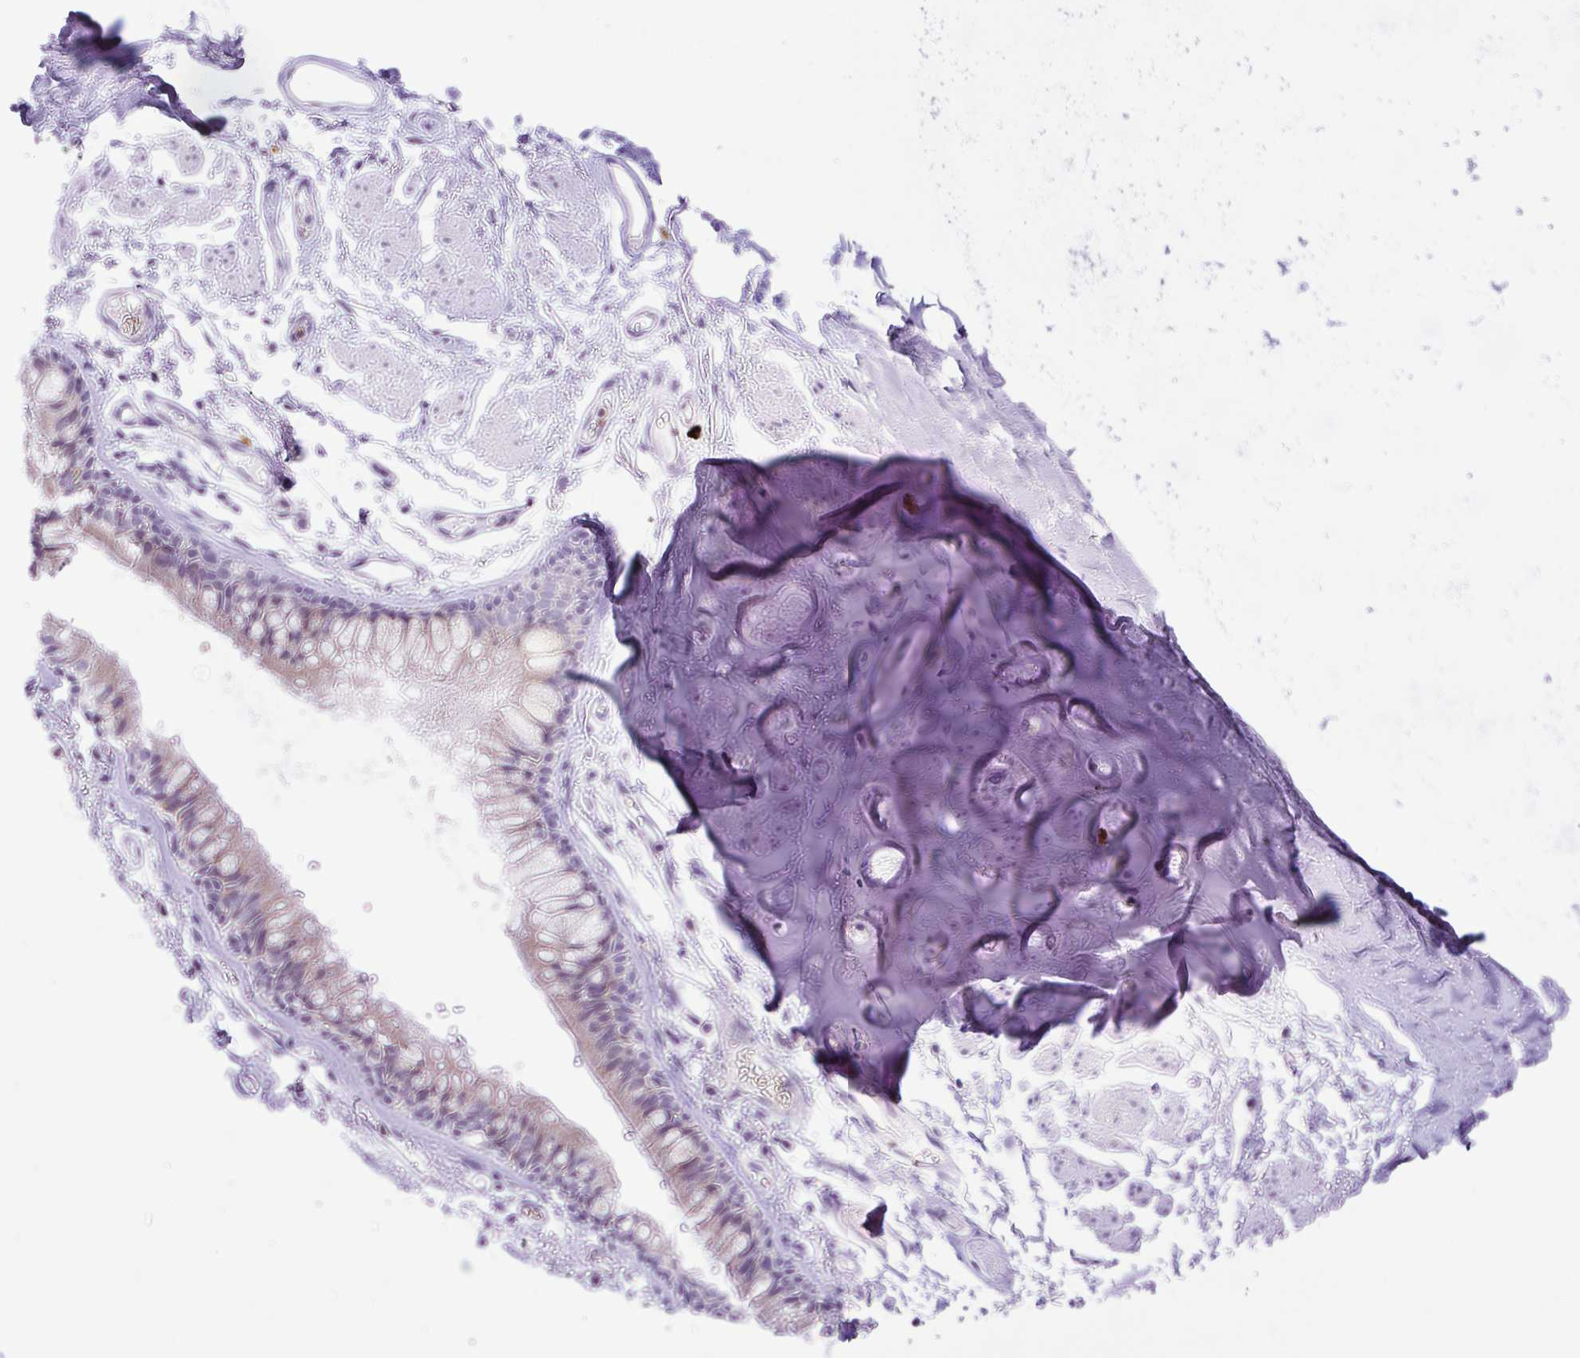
{"staining": {"intensity": "negative", "quantity": "none", "location": "none"}, "tissue": "adipose tissue", "cell_type": "Adipocytes", "image_type": "normal", "snomed": [{"axis": "morphology", "description": "Normal tissue, NOS"}, {"axis": "topography", "description": "Cartilage tissue"}, {"axis": "topography", "description": "Bronchus"}], "caption": "Histopathology image shows no protein positivity in adipocytes of benign adipose tissue.", "gene": "FAM177B", "patient": {"sex": "female", "age": 79}}